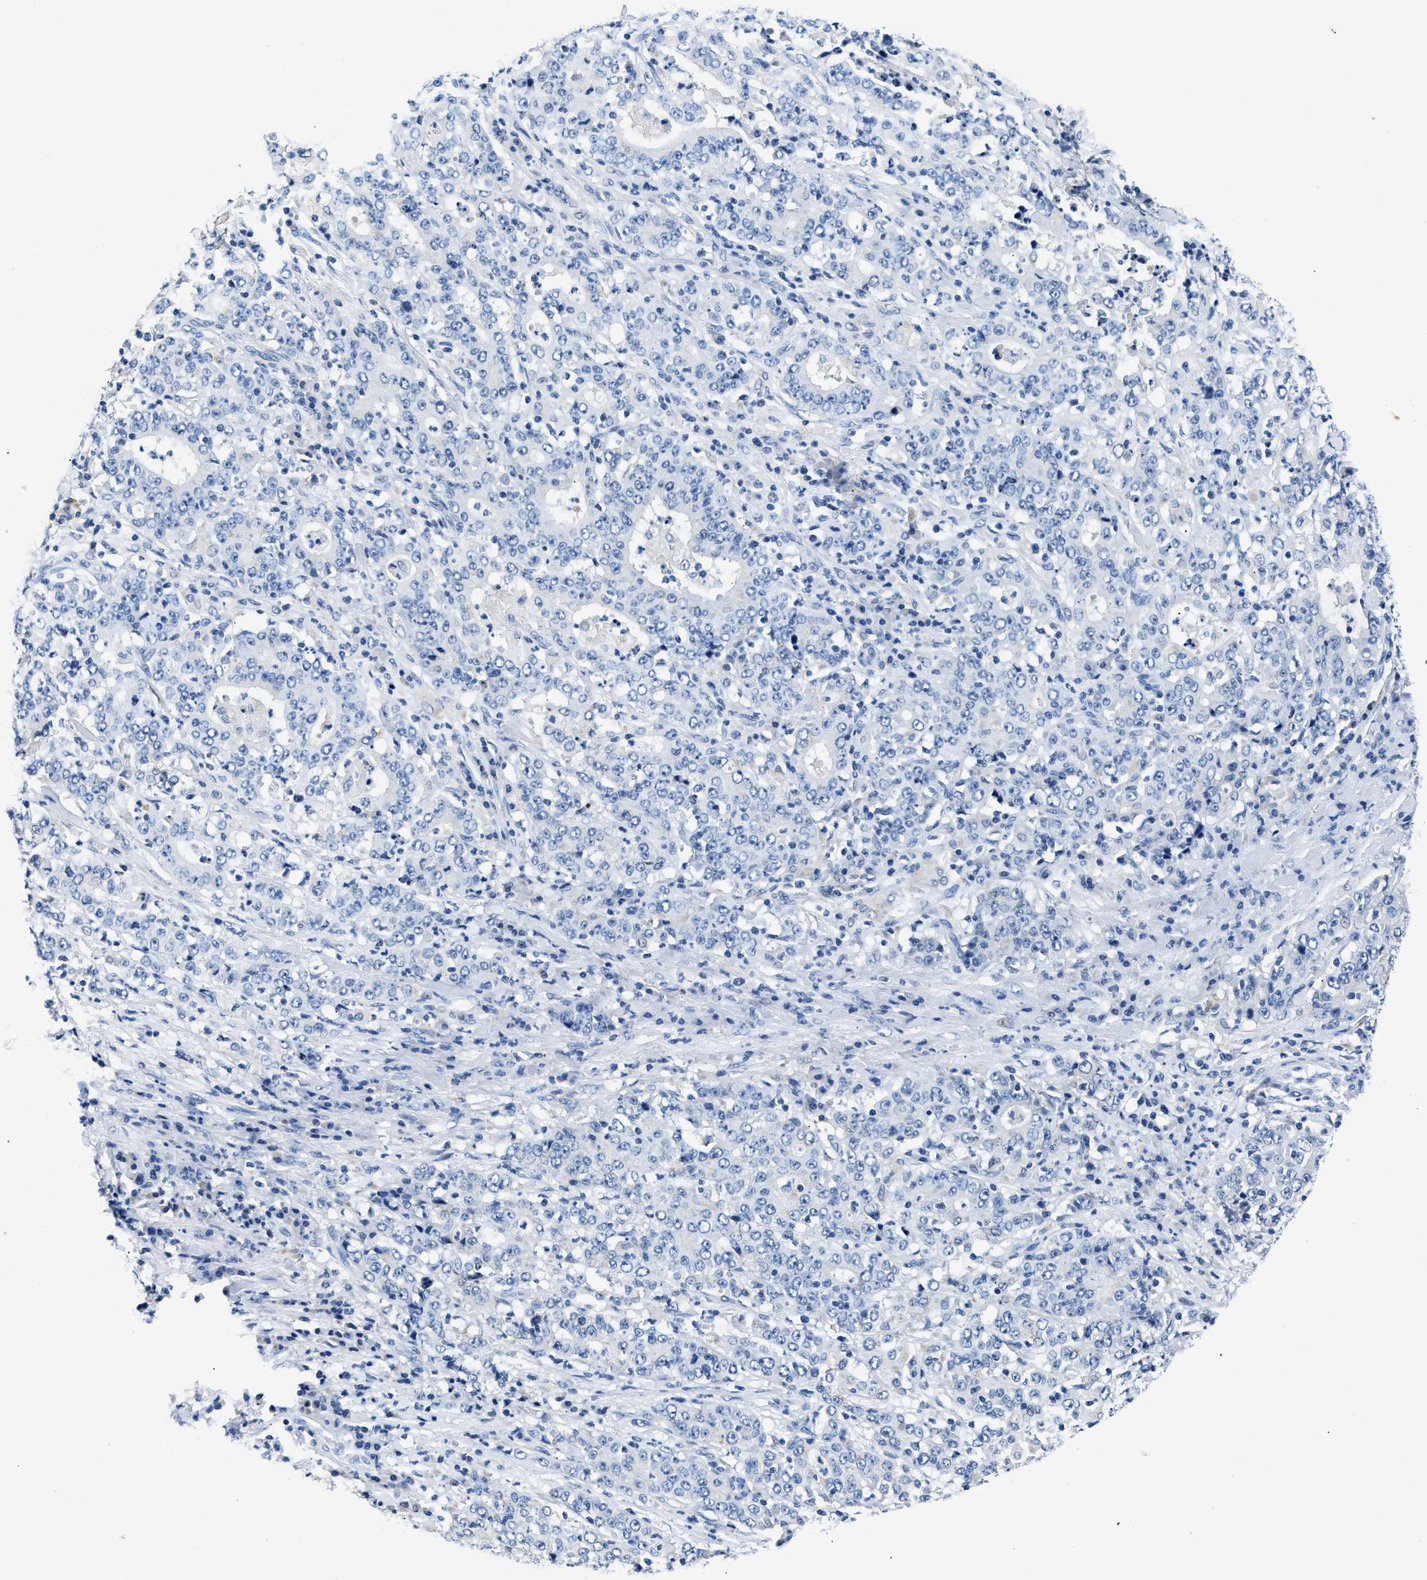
{"staining": {"intensity": "negative", "quantity": "none", "location": "none"}, "tissue": "stomach cancer", "cell_type": "Tumor cells", "image_type": "cancer", "snomed": [{"axis": "morphology", "description": "Normal tissue, NOS"}, {"axis": "morphology", "description": "Adenocarcinoma, NOS"}, {"axis": "topography", "description": "Stomach, upper"}, {"axis": "topography", "description": "Stomach"}], "caption": "This is an immunohistochemistry photomicrograph of stomach cancer (adenocarcinoma). There is no expression in tumor cells.", "gene": "PCK2", "patient": {"sex": "male", "age": 59}}